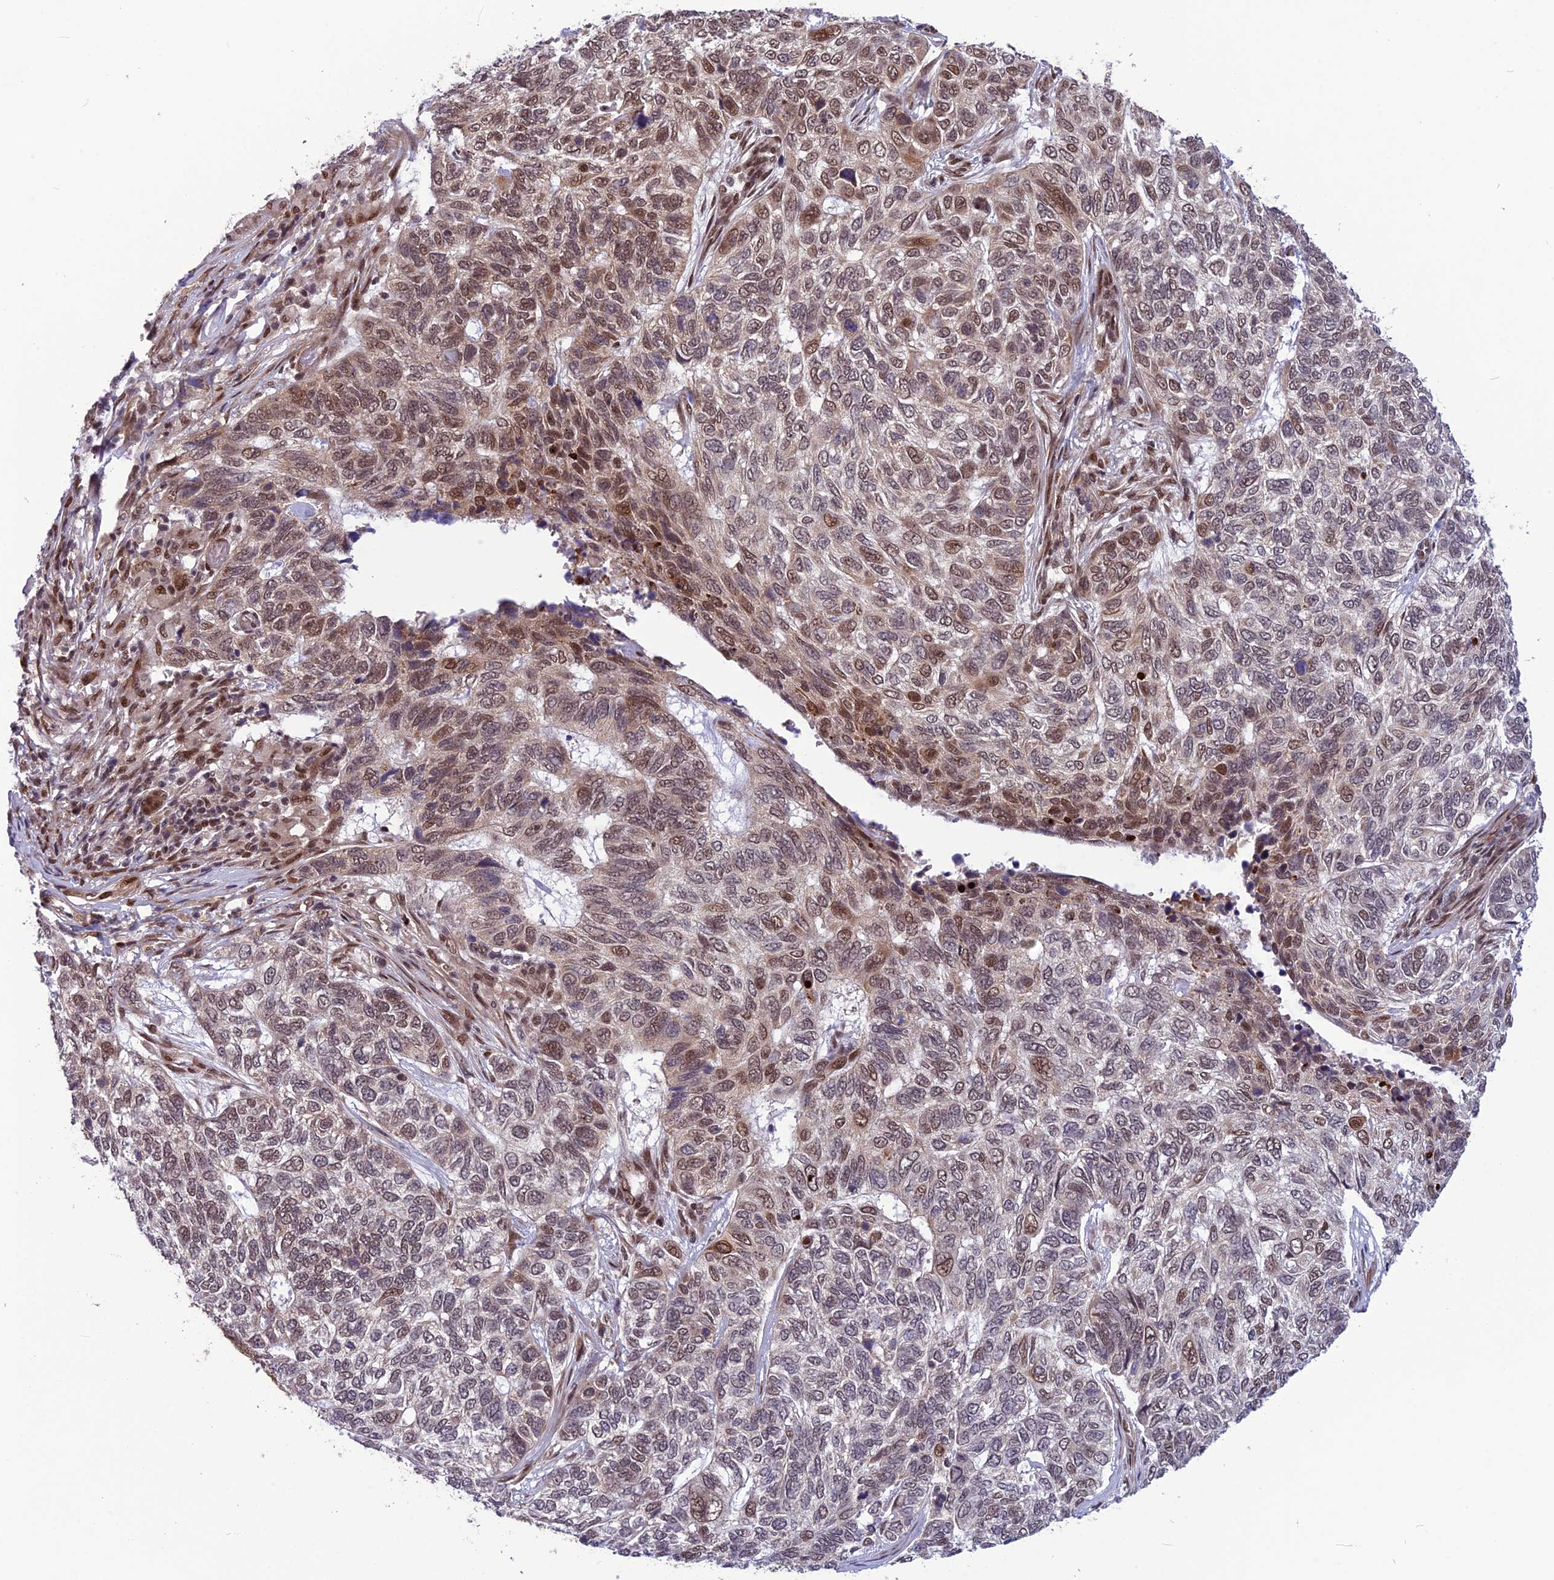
{"staining": {"intensity": "moderate", "quantity": "25%-75%", "location": "nuclear"}, "tissue": "skin cancer", "cell_type": "Tumor cells", "image_type": "cancer", "snomed": [{"axis": "morphology", "description": "Basal cell carcinoma"}, {"axis": "topography", "description": "Skin"}], "caption": "Immunohistochemistry histopathology image of human basal cell carcinoma (skin) stained for a protein (brown), which demonstrates medium levels of moderate nuclear expression in about 25%-75% of tumor cells.", "gene": "RTRAF", "patient": {"sex": "female", "age": 65}}